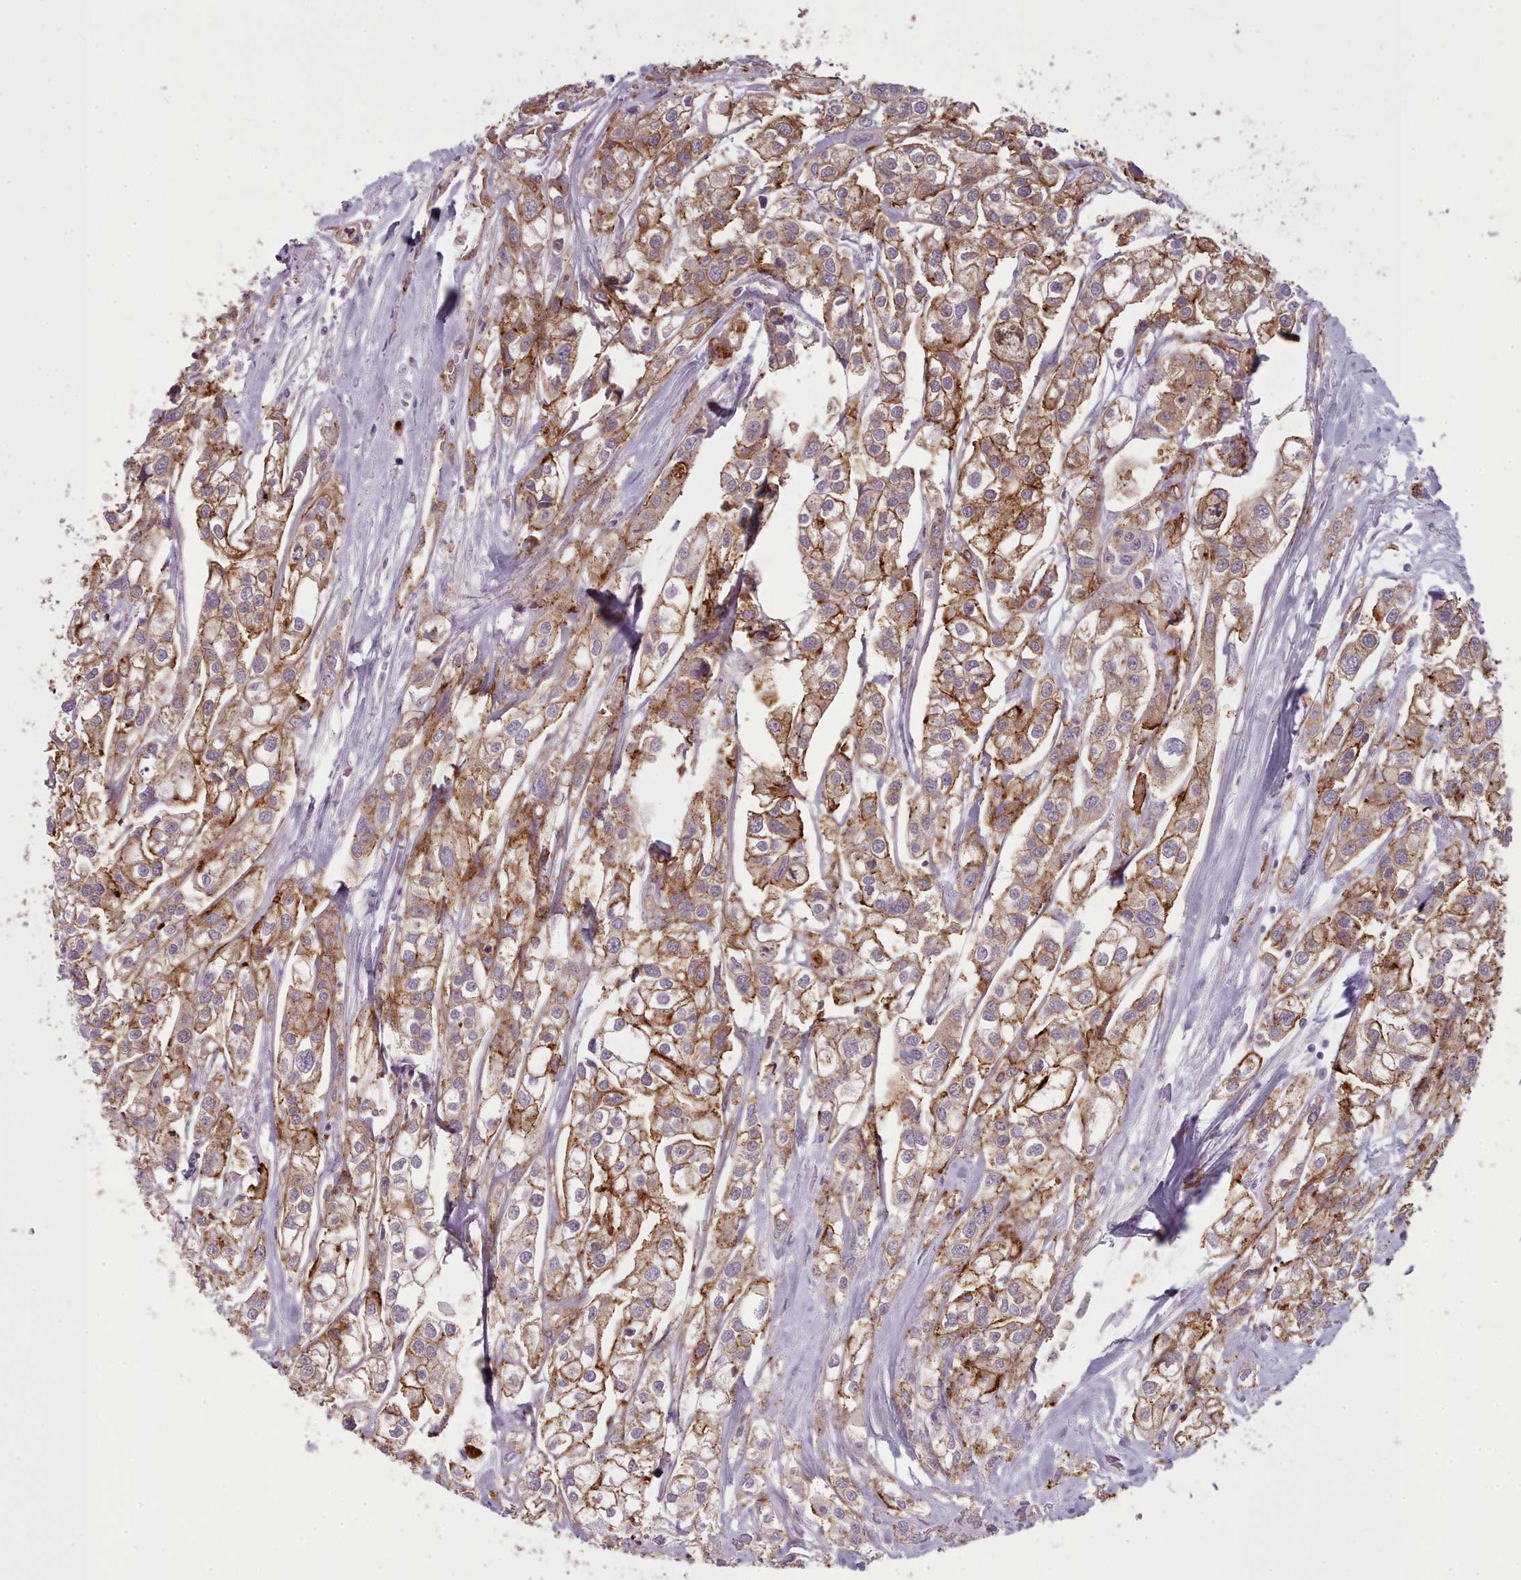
{"staining": {"intensity": "moderate", "quantity": "25%-75%", "location": "cytoplasmic/membranous"}, "tissue": "urothelial cancer", "cell_type": "Tumor cells", "image_type": "cancer", "snomed": [{"axis": "morphology", "description": "Urothelial carcinoma, High grade"}, {"axis": "topography", "description": "Urinary bladder"}], "caption": "Moderate cytoplasmic/membranous protein staining is identified in about 25%-75% of tumor cells in urothelial cancer. The staining was performed using DAB, with brown indicating positive protein expression. Nuclei are stained blue with hematoxylin.", "gene": "CD300LF", "patient": {"sex": "male", "age": 67}}